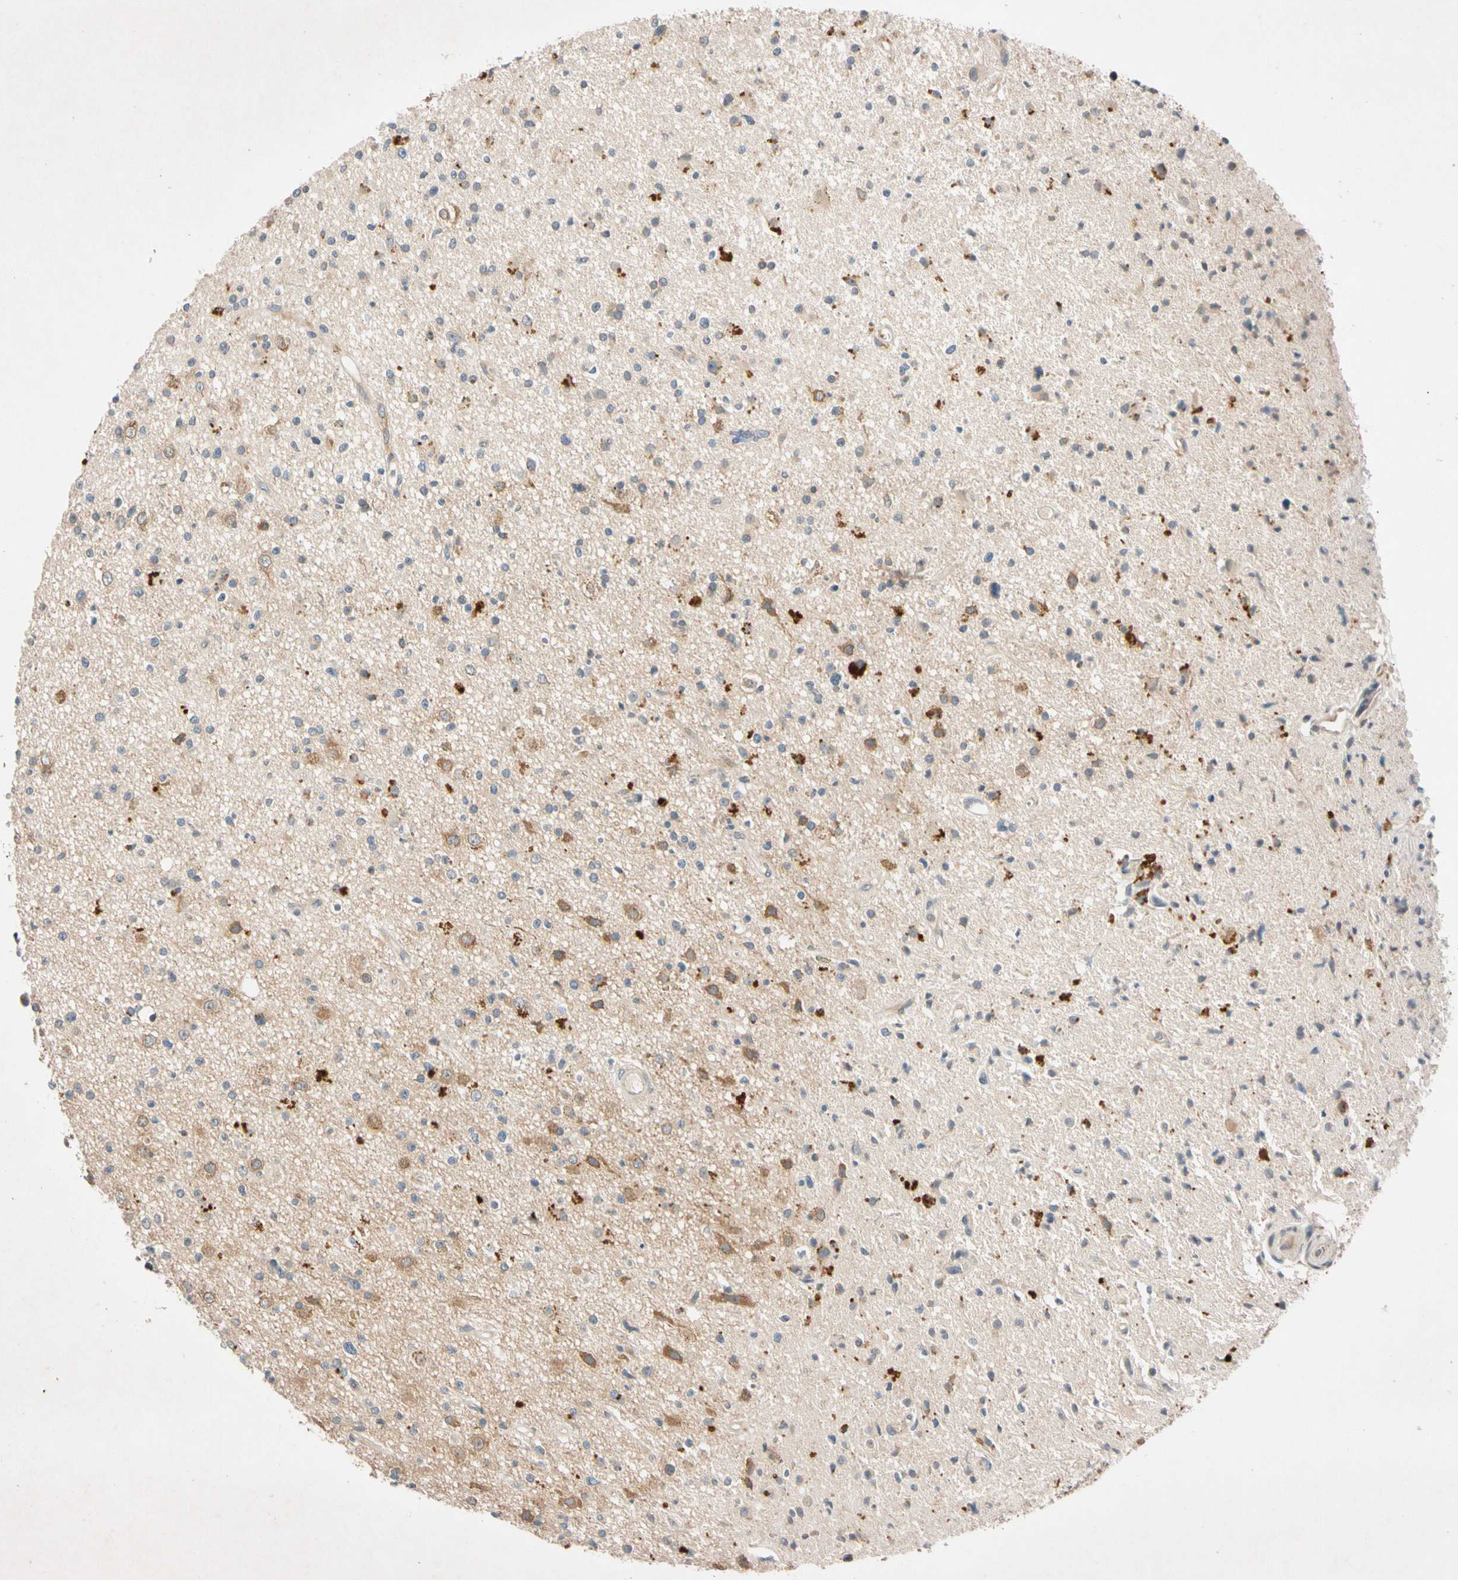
{"staining": {"intensity": "strong", "quantity": "<25%", "location": "cytoplasmic/membranous"}, "tissue": "glioma", "cell_type": "Tumor cells", "image_type": "cancer", "snomed": [{"axis": "morphology", "description": "Glioma, malignant, High grade"}, {"axis": "topography", "description": "Brain"}], "caption": "Immunohistochemical staining of human high-grade glioma (malignant) displays strong cytoplasmic/membranous protein staining in approximately <25% of tumor cells.", "gene": "CNST", "patient": {"sex": "male", "age": 33}}